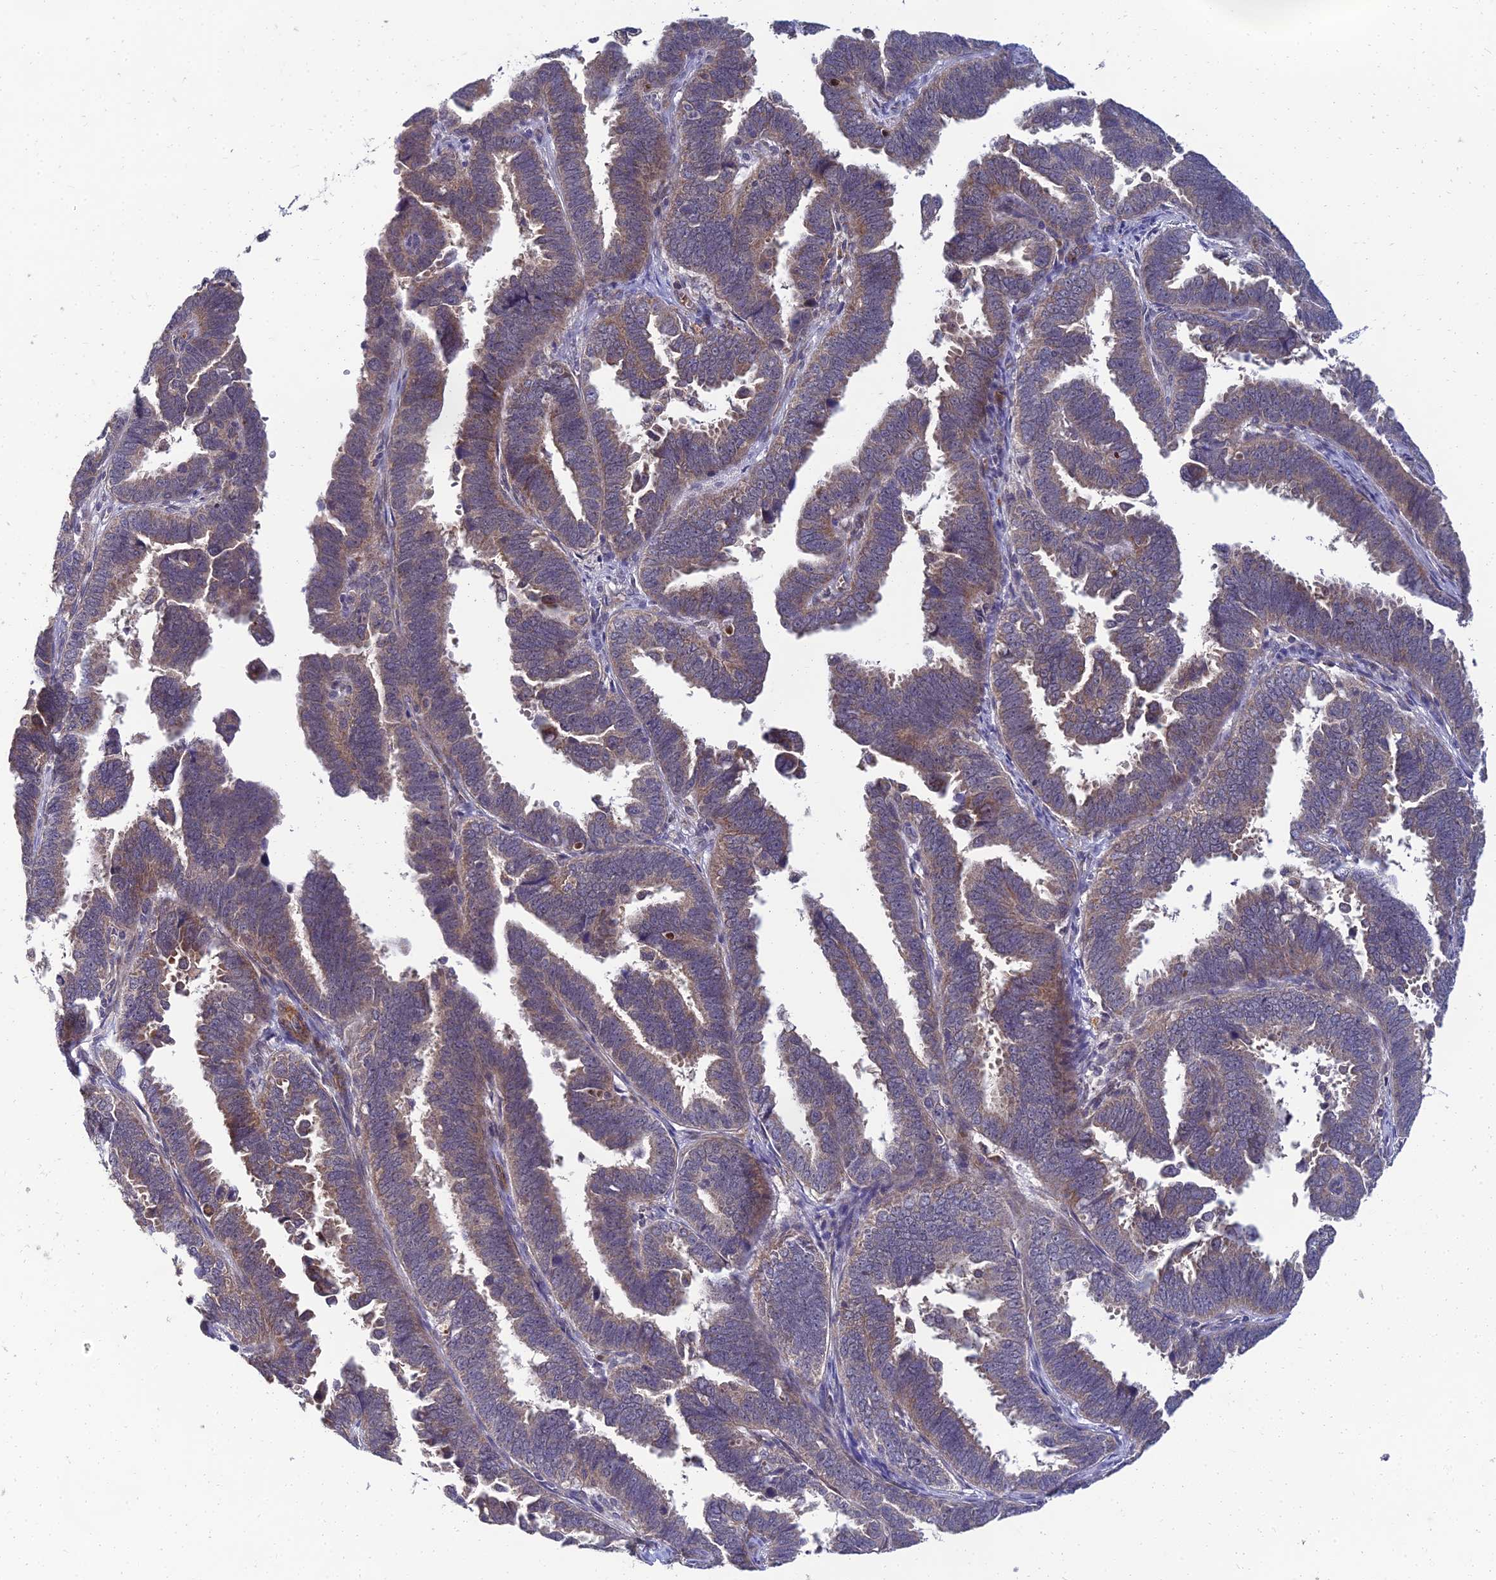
{"staining": {"intensity": "weak", "quantity": "25%-75%", "location": "cytoplasmic/membranous"}, "tissue": "endometrial cancer", "cell_type": "Tumor cells", "image_type": "cancer", "snomed": [{"axis": "morphology", "description": "Adenocarcinoma, NOS"}, {"axis": "topography", "description": "Endometrium"}], "caption": "Immunohistochemistry (IHC) photomicrograph of neoplastic tissue: human adenocarcinoma (endometrial) stained using immunohistochemistry (IHC) shows low levels of weak protein expression localized specifically in the cytoplasmic/membranous of tumor cells, appearing as a cytoplasmic/membranous brown color.", "gene": "NPY", "patient": {"sex": "female", "age": 75}}